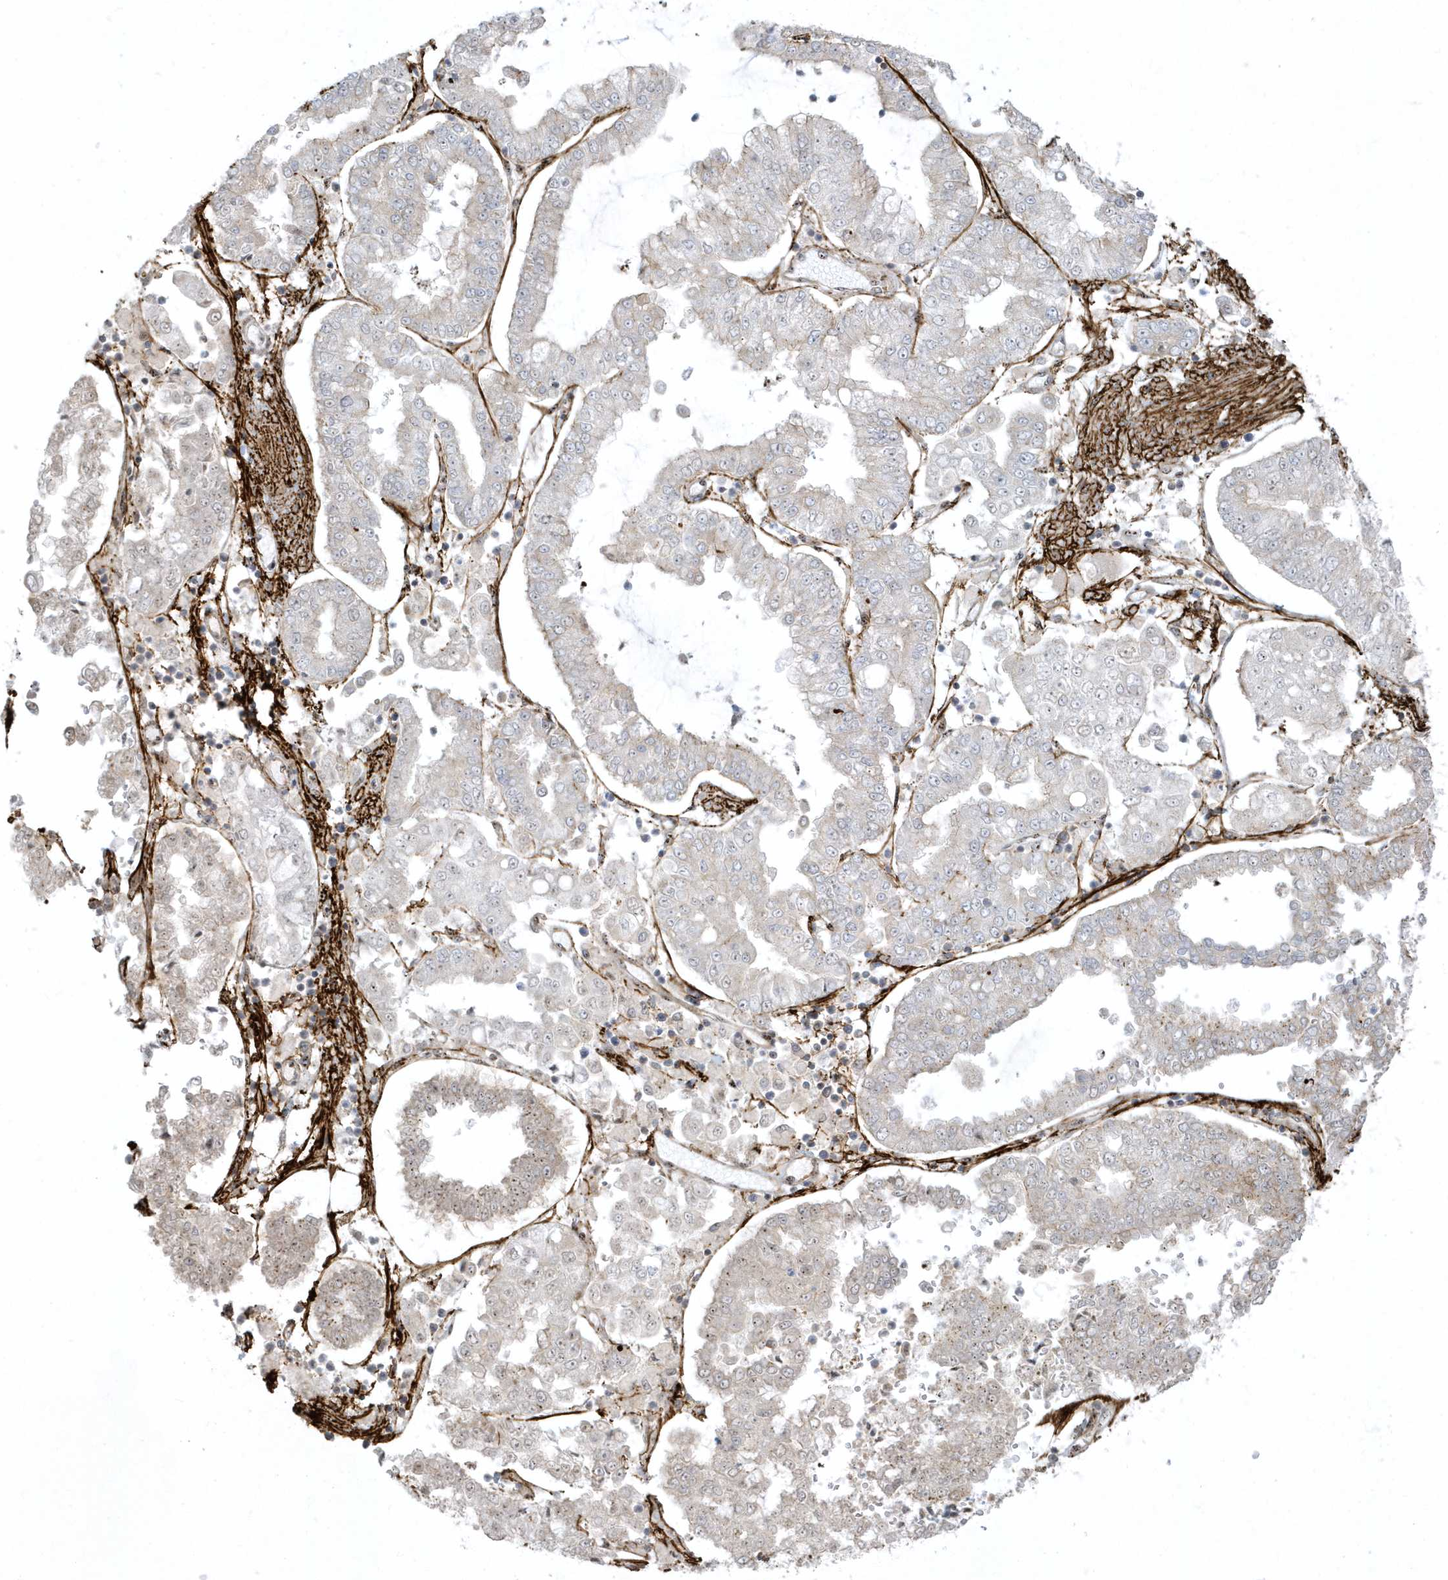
{"staining": {"intensity": "weak", "quantity": "<25%", "location": "cytoplasmic/membranous,nuclear"}, "tissue": "stomach cancer", "cell_type": "Tumor cells", "image_type": "cancer", "snomed": [{"axis": "morphology", "description": "Adenocarcinoma, NOS"}, {"axis": "topography", "description": "Stomach"}], "caption": "IHC image of human adenocarcinoma (stomach) stained for a protein (brown), which reveals no staining in tumor cells.", "gene": "MASP2", "patient": {"sex": "male", "age": 76}}